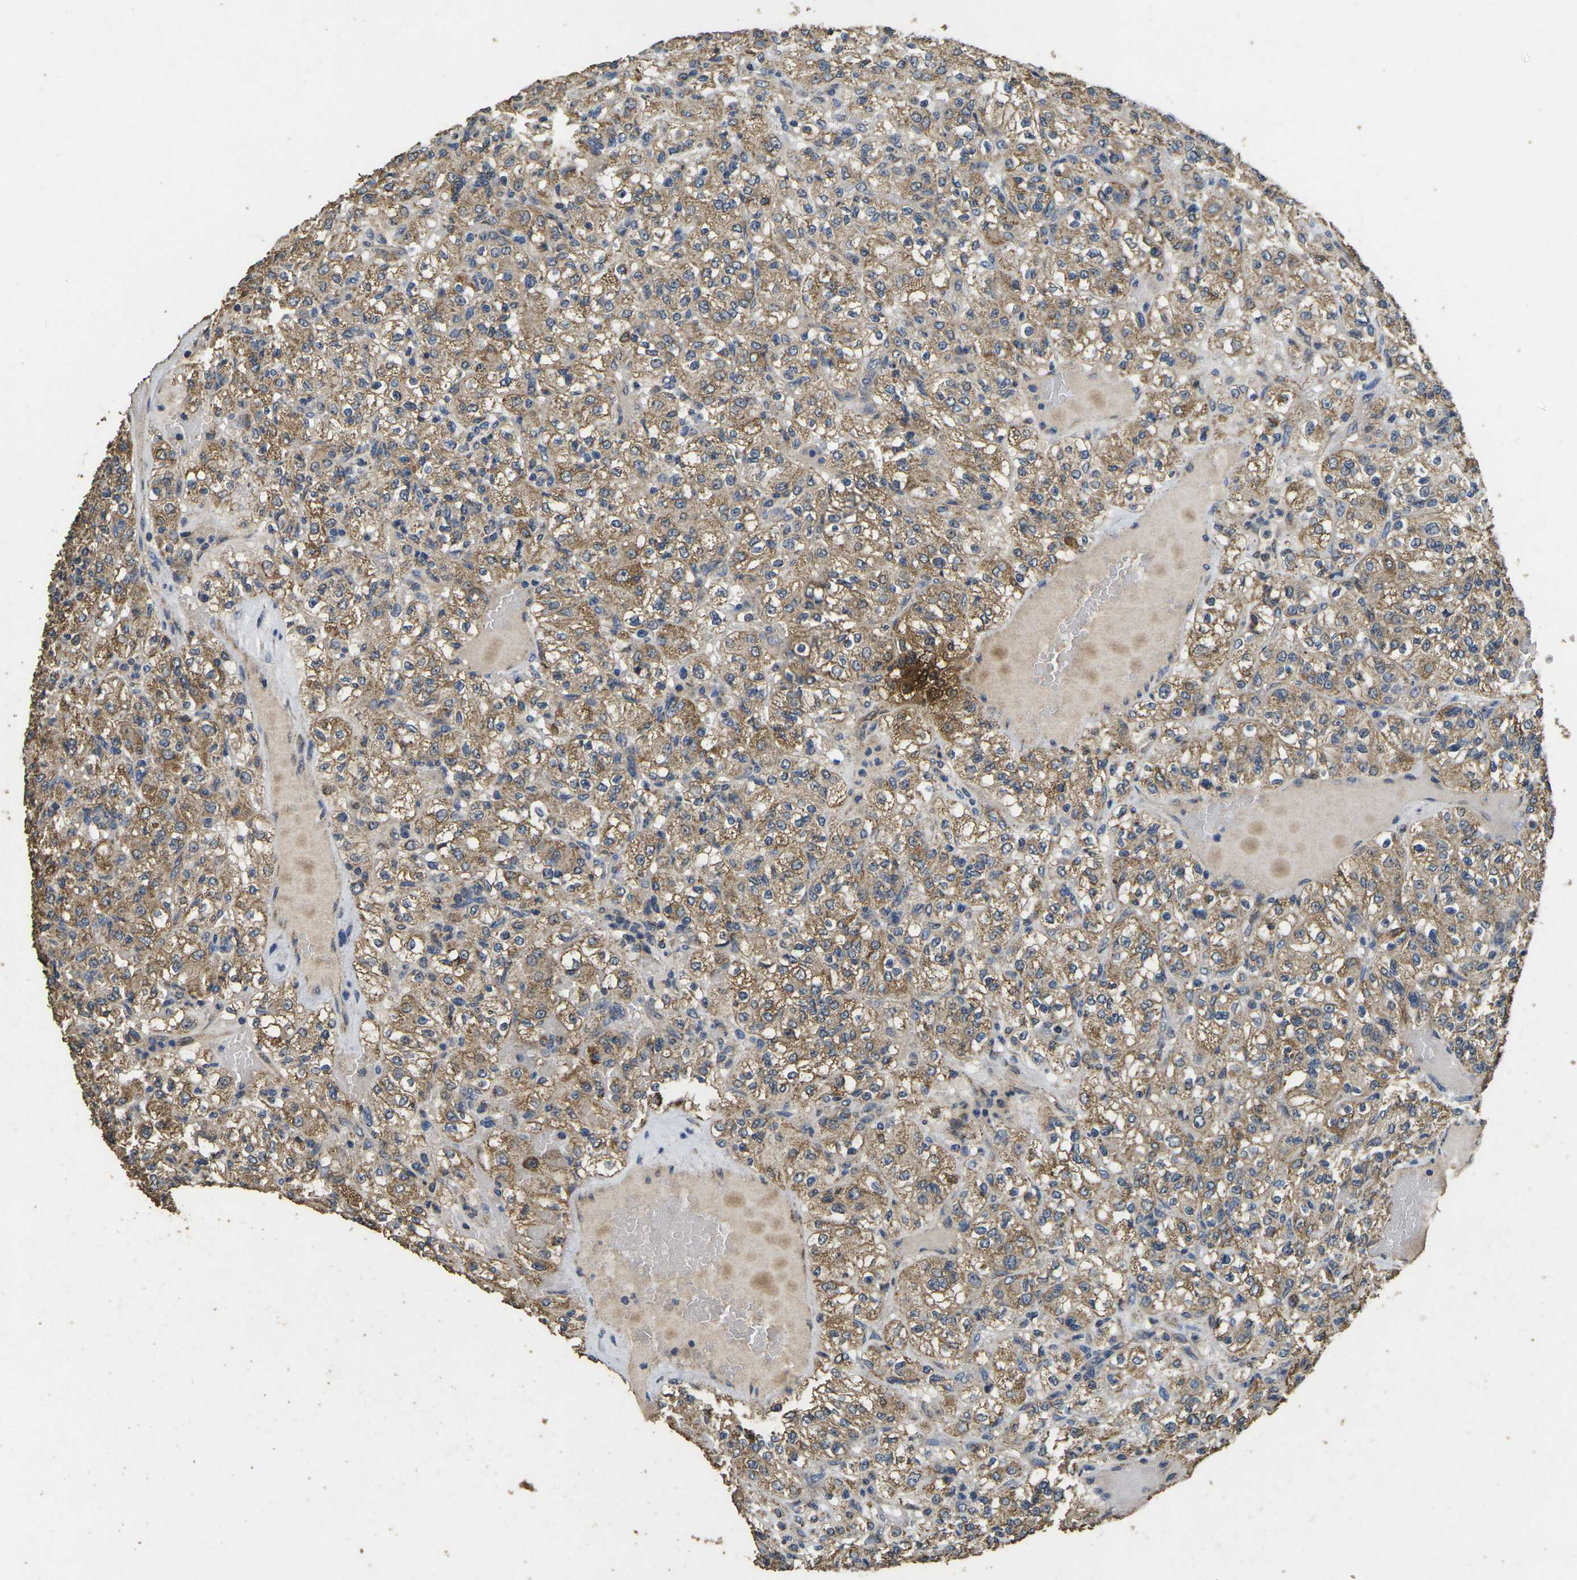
{"staining": {"intensity": "moderate", "quantity": ">75%", "location": "cytoplasmic/membranous"}, "tissue": "renal cancer", "cell_type": "Tumor cells", "image_type": "cancer", "snomed": [{"axis": "morphology", "description": "Normal tissue, NOS"}, {"axis": "morphology", "description": "Adenocarcinoma, NOS"}, {"axis": "topography", "description": "Kidney"}], "caption": "Moderate cytoplasmic/membranous expression is present in approximately >75% of tumor cells in renal cancer.", "gene": "MAPK11", "patient": {"sex": "female", "age": 72}}